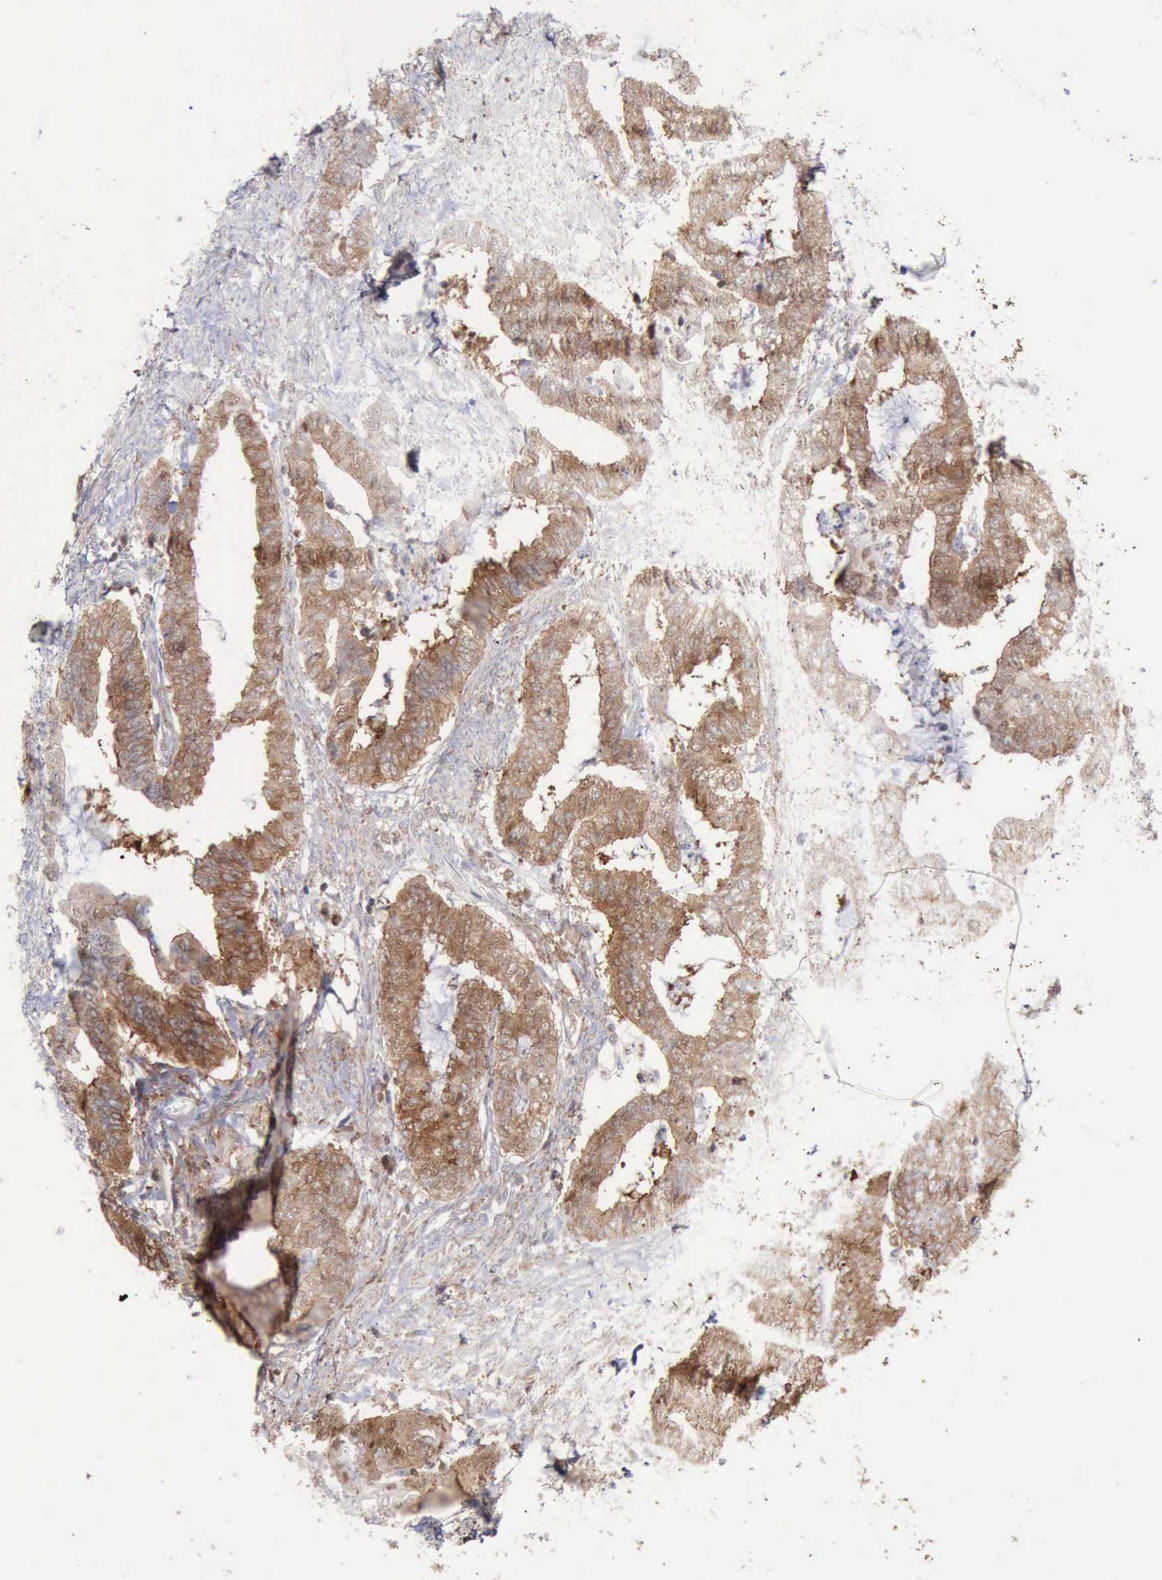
{"staining": {"intensity": "strong", "quantity": ">75%", "location": "cytoplasmic/membranous,nuclear"}, "tissue": "endometrial cancer", "cell_type": "Tumor cells", "image_type": "cancer", "snomed": [{"axis": "morphology", "description": "Necrosis, NOS"}, {"axis": "morphology", "description": "Adenocarcinoma, NOS"}, {"axis": "topography", "description": "Endometrium"}], "caption": "The histopathology image reveals immunohistochemical staining of endometrial adenocarcinoma. There is strong cytoplasmic/membranous and nuclear positivity is appreciated in approximately >75% of tumor cells.", "gene": "PDCD4", "patient": {"sex": "female", "age": 79}}